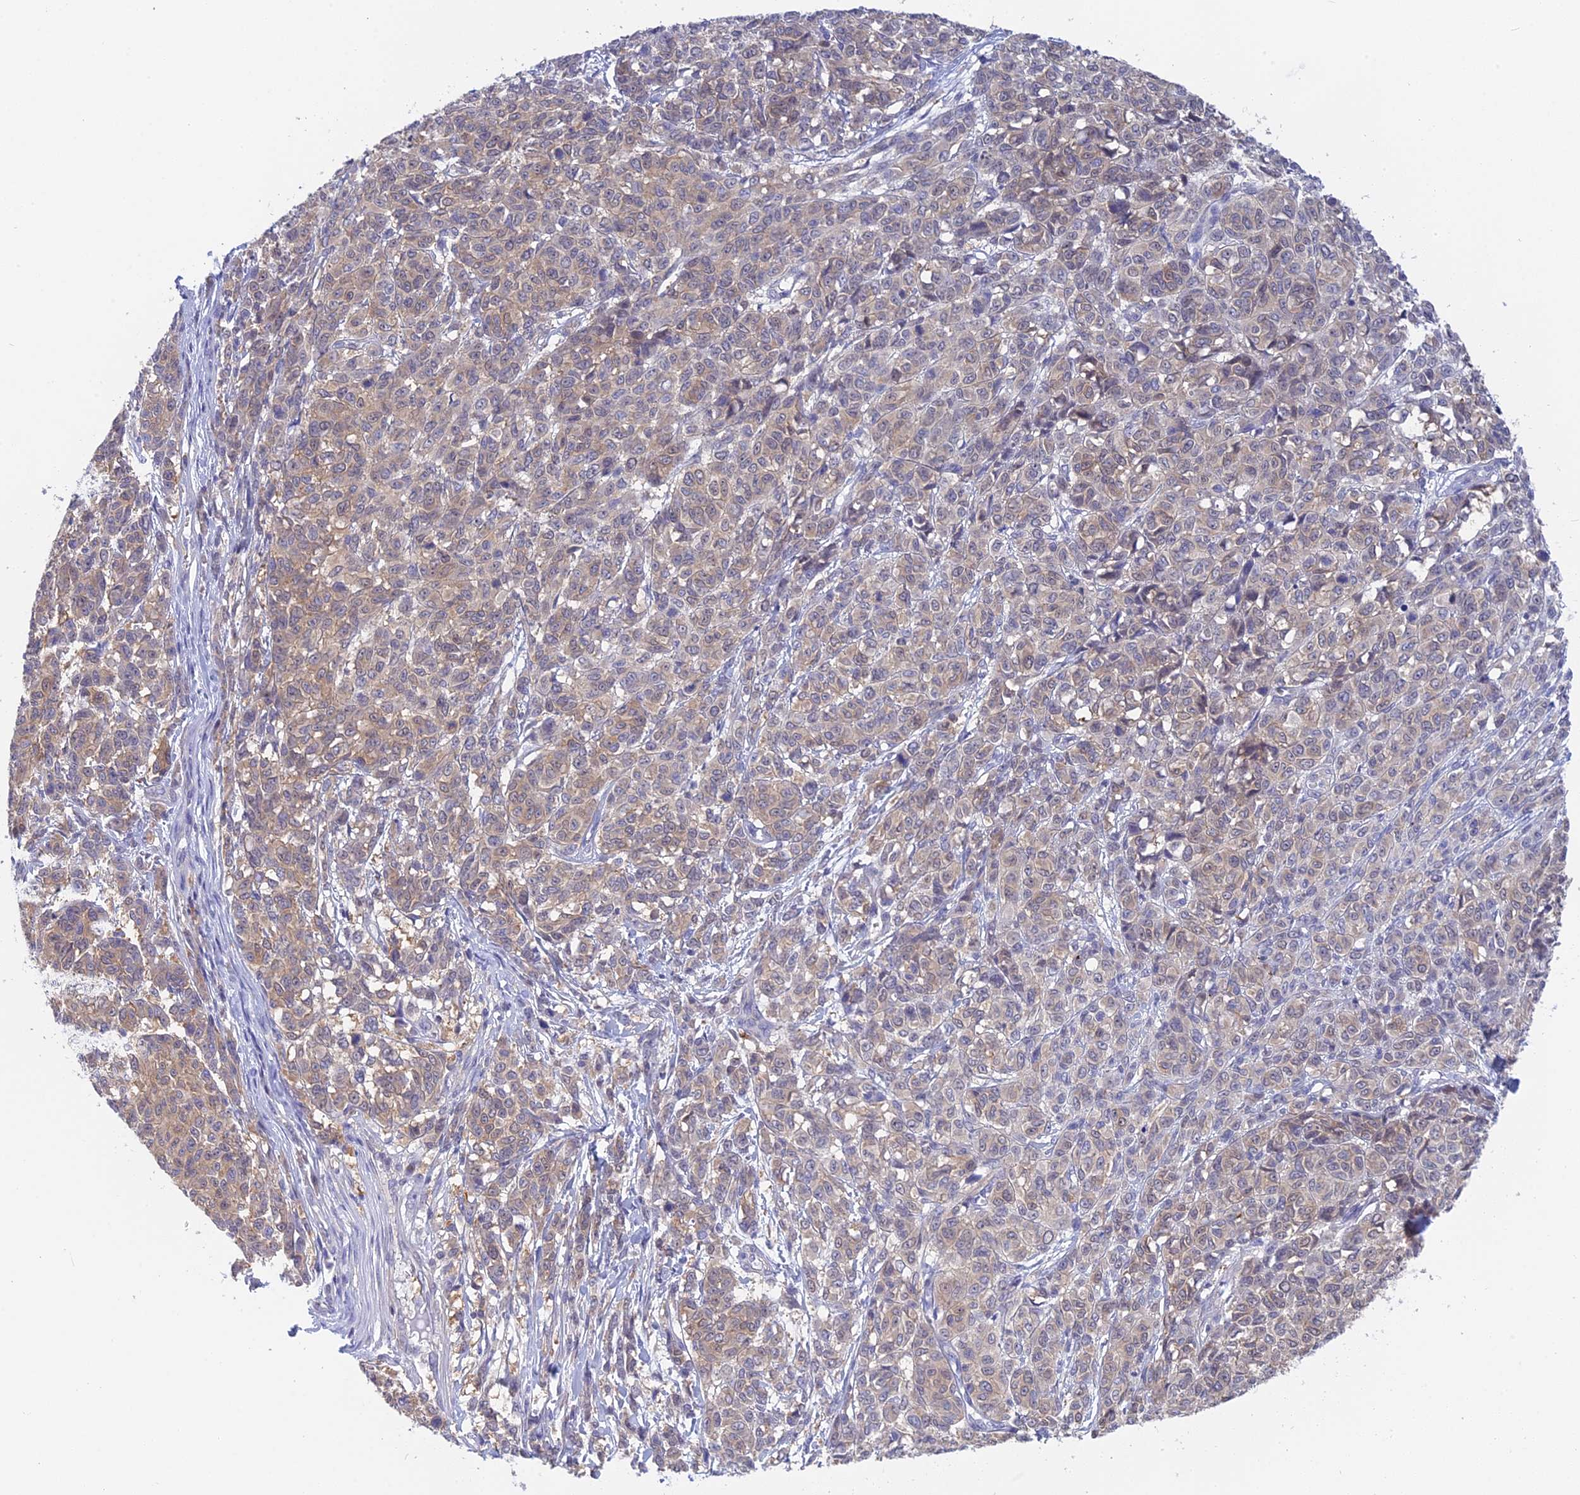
{"staining": {"intensity": "weak", "quantity": "<25%", "location": "cytoplasmic/membranous"}, "tissue": "melanoma", "cell_type": "Tumor cells", "image_type": "cancer", "snomed": [{"axis": "morphology", "description": "Malignant melanoma, NOS"}, {"axis": "topography", "description": "Skin"}], "caption": "Tumor cells show no significant expression in malignant melanoma.", "gene": "STUB1", "patient": {"sex": "male", "age": 49}}